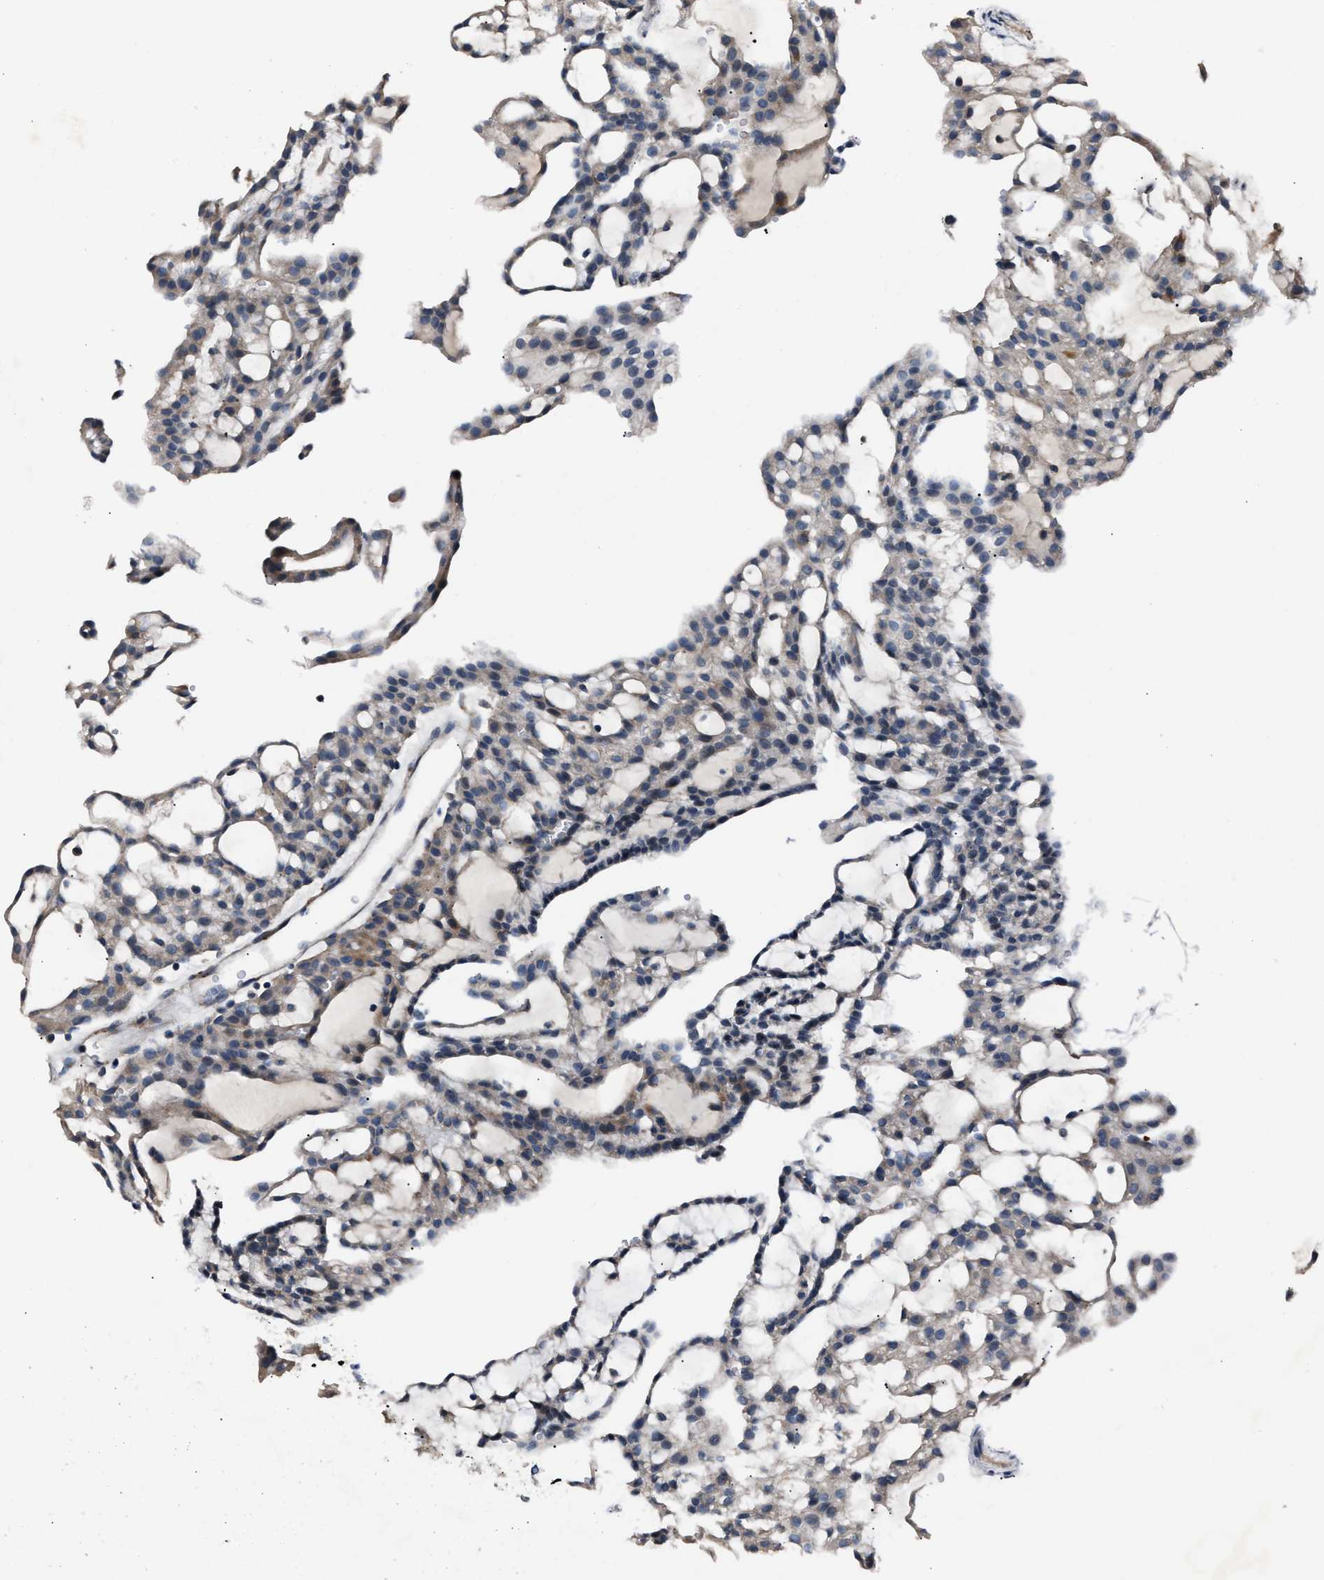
{"staining": {"intensity": "moderate", "quantity": "<25%", "location": "cytoplasmic/membranous"}, "tissue": "renal cancer", "cell_type": "Tumor cells", "image_type": "cancer", "snomed": [{"axis": "morphology", "description": "Adenocarcinoma, NOS"}, {"axis": "topography", "description": "Kidney"}], "caption": "Renal cancer tissue shows moderate cytoplasmic/membranous staining in approximately <25% of tumor cells", "gene": "DNAJC24", "patient": {"sex": "male", "age": 63}}